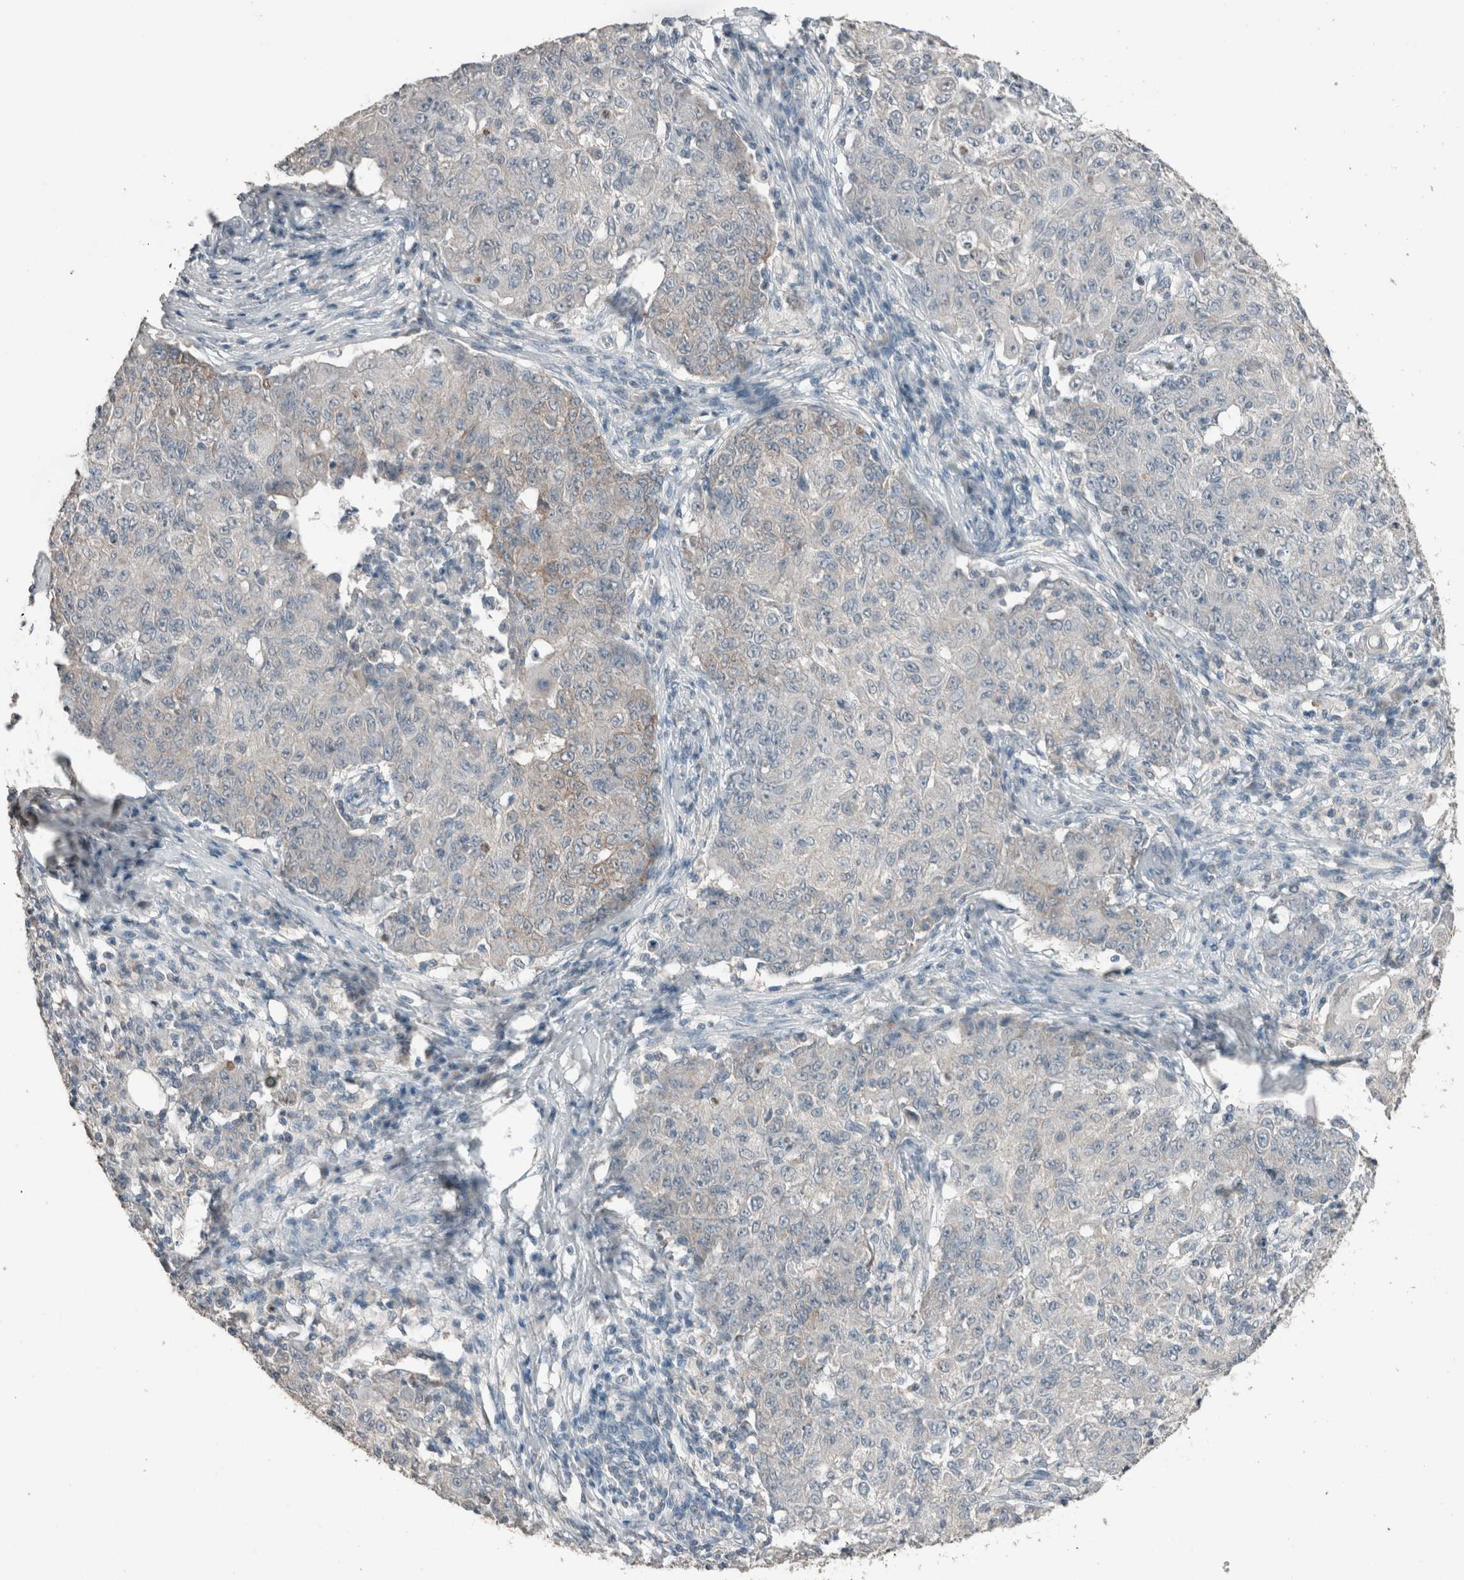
{"staining": {"intensity": "negative", "quantity": "none", "location": "none"}, "tissue": "ovarian cancer", "cell_type": "Tumor cells", "image_type": "cancer", "snomed": [{"axis": "morphology", "description": "Carcinoma, endometroid"}, {"axis": "topography", "description": "Ovary"}], "caption": "This photomicrograph is of ovarian endometroid carcinoma stained with IHC to label a protein in brown with the nuclei are counter-stained blue. There is no expression in tumor cells.", "gene": "ACVR2B", "patient": {"sex": "female", "age": 42}}